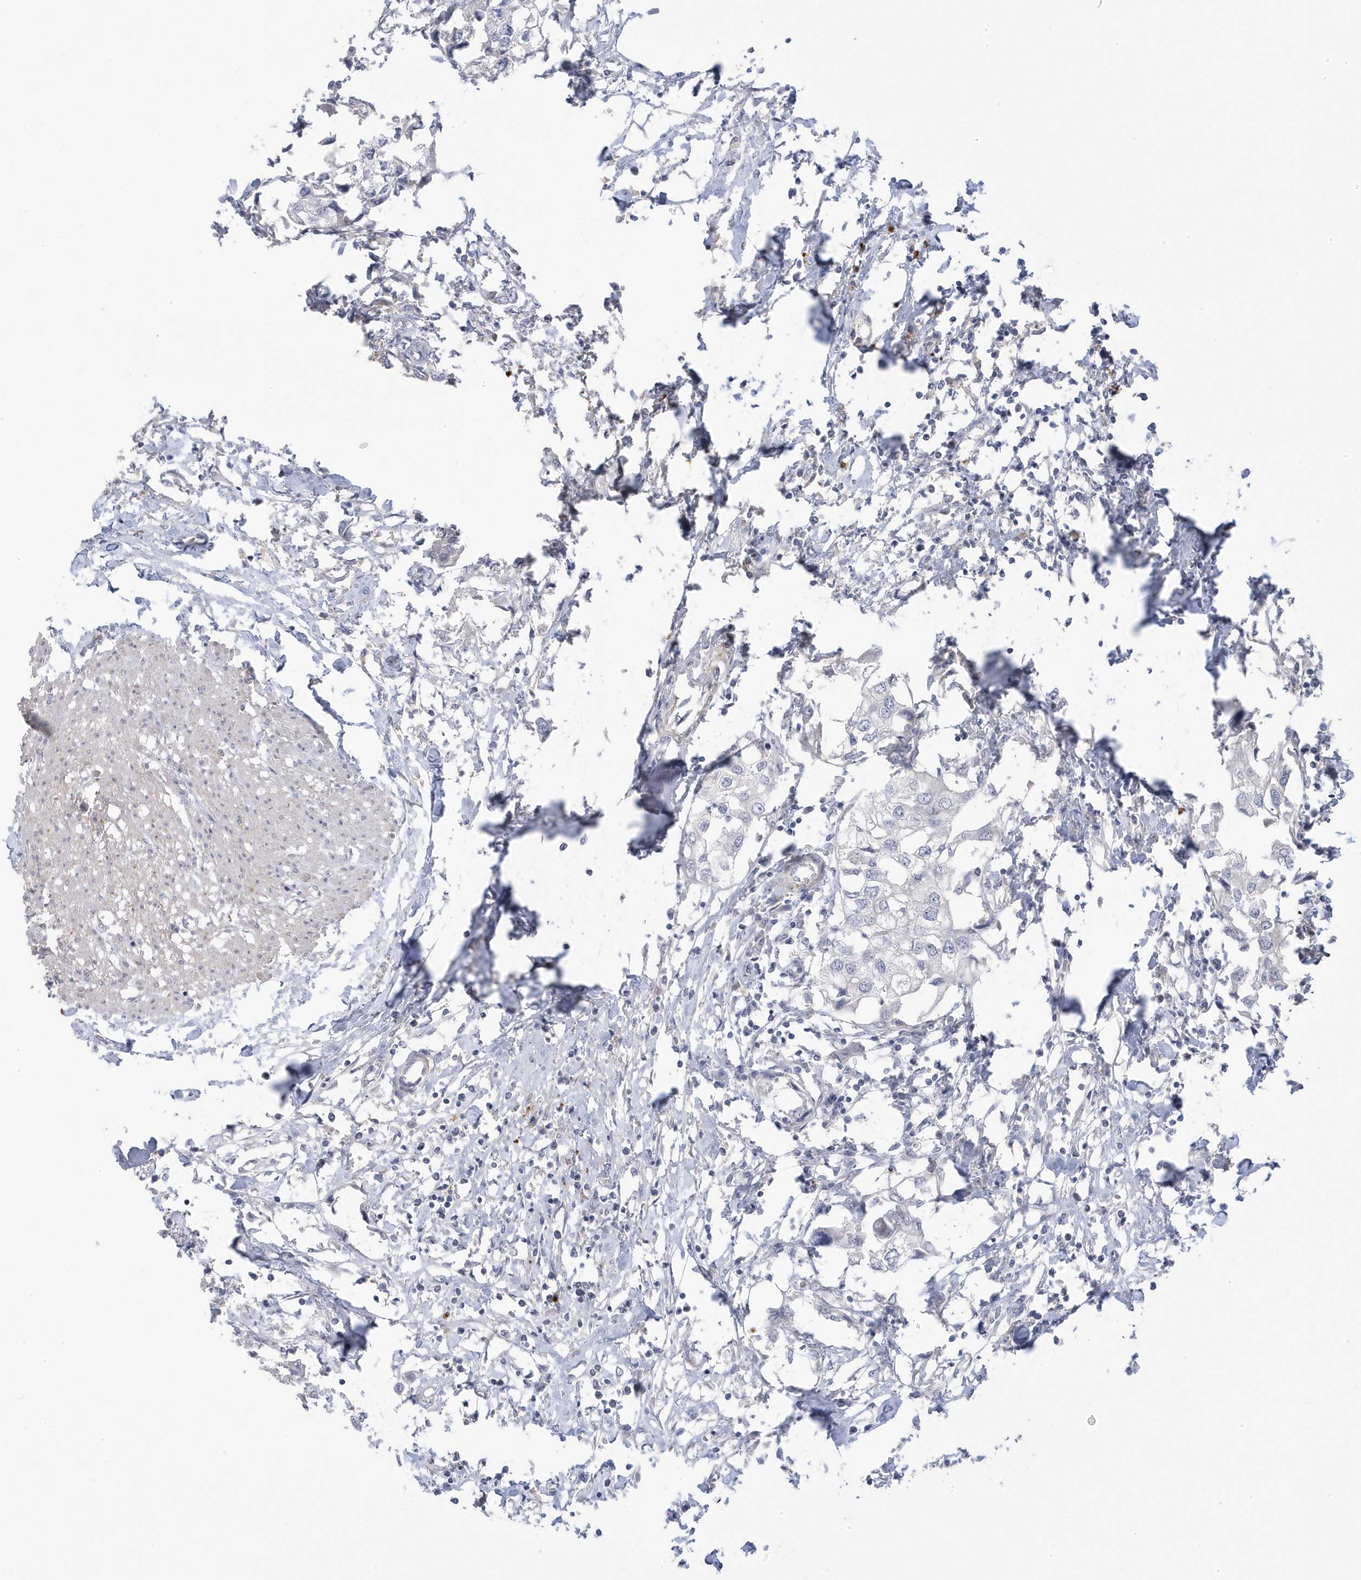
{"staining": {"intensity": "negative", "quantity": "none", "location": "none"}, "tissue": "urothelial cancer", "cell_type": "Tumor cells", "image_type": "cancer", "snomed": [{"axis": "morphology", "description": "Urothelial carcinoma, High grade"}, {"axis": "topography", "description": "Urinary bladder"}], "caption": "An image of human urothelial cancer is negative for staining in tumor cells.", "gene": "GTPBP6", "patient": {"sex": "male", "age": 64}}